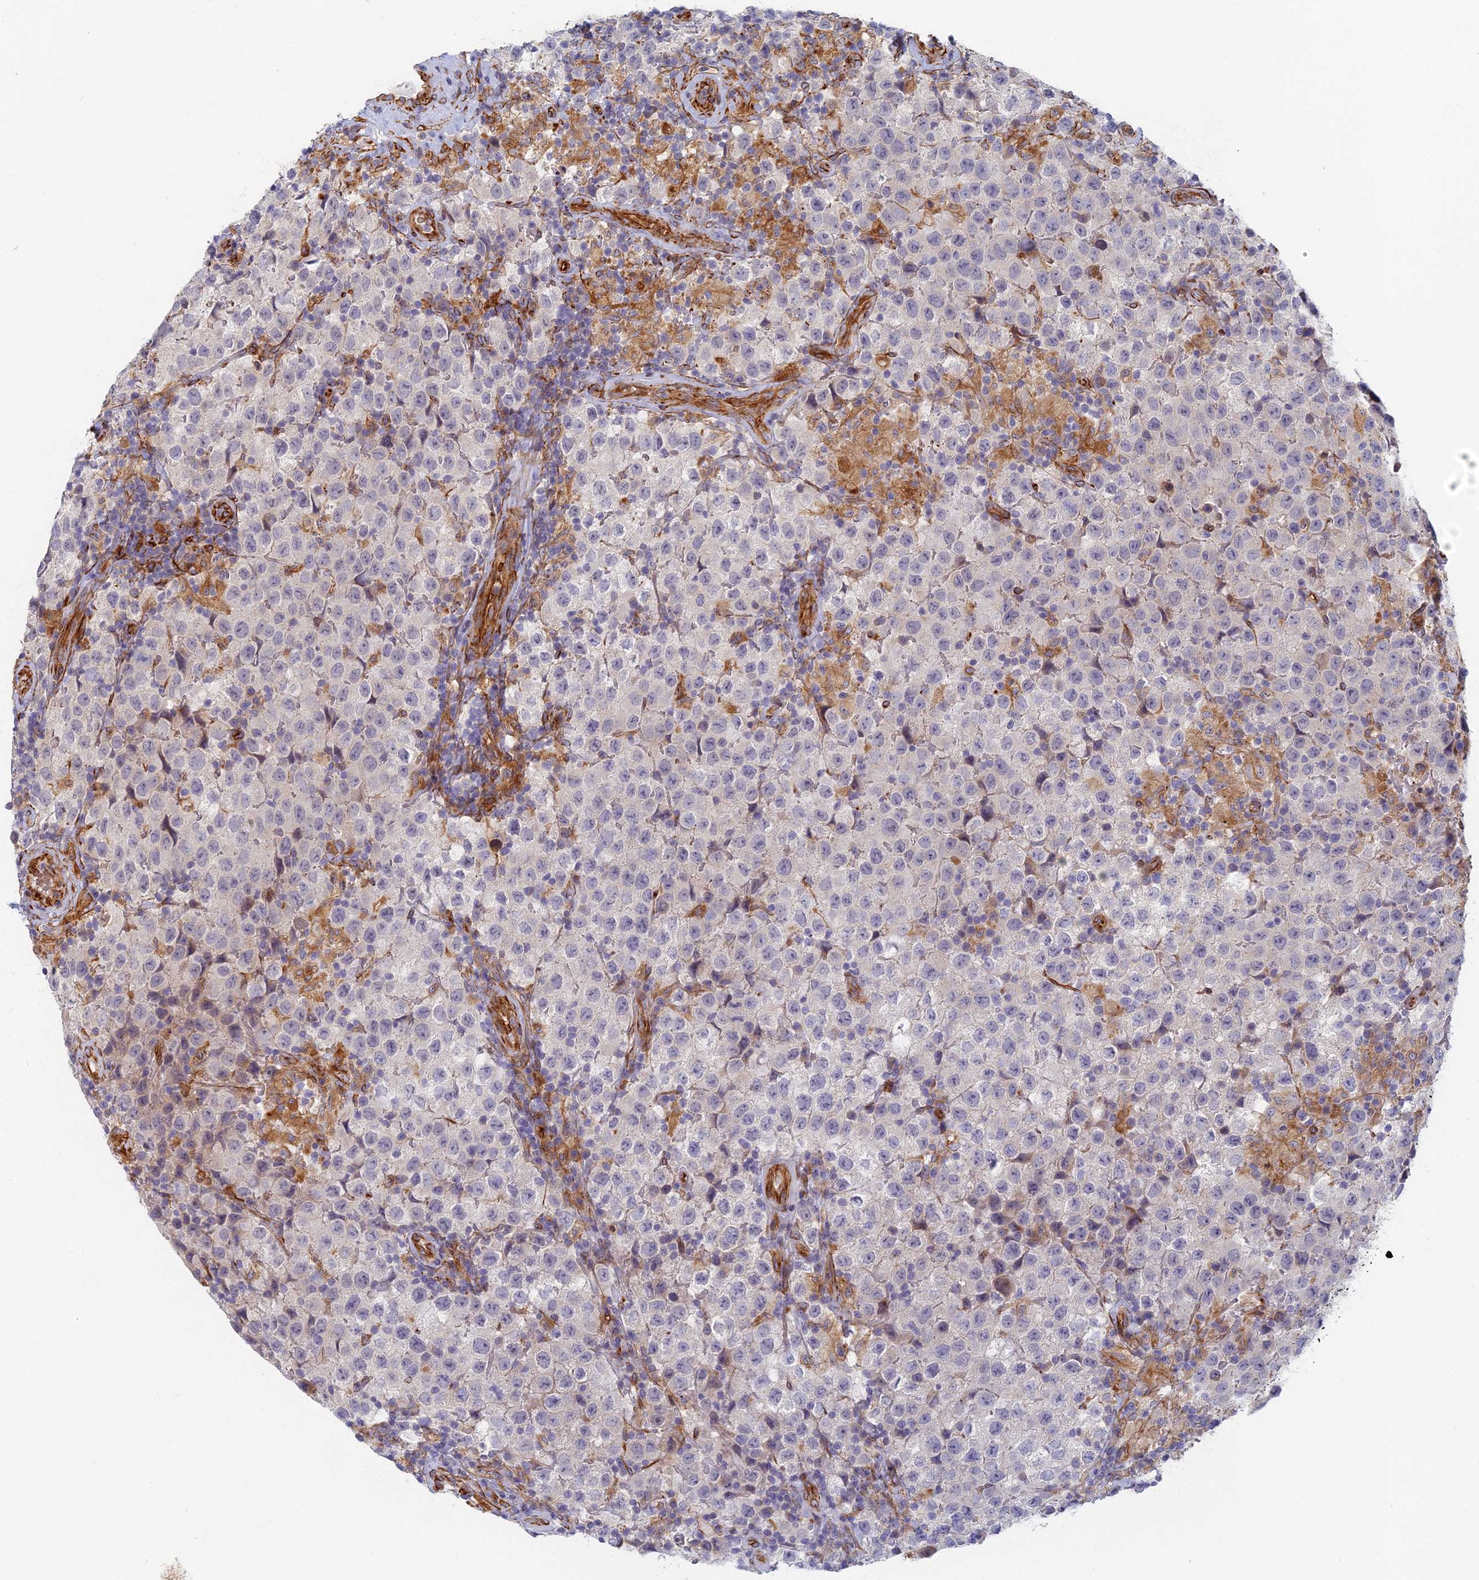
{"staining": {"intensity": "negative", "quantity": "none", "location": "none"}, "tissue": "testis cancer", "cell_type": "Tumor cells", "image_type": "cancer", "snomed": [{"axis": "morphology", "description": "Seminoma, NOS"}, {"axis": "morphology", "description": "Carcinoma, Embryonal, NOS"}, {"axis": "topography", "description": "Testis"}], "caption": "Immunohistochemical staining of human embryonal carcinoma (testis) exhibits no significant positivity in tumor cells.", "gene": "ABCB10", "patient": {"sex": "male", "age": 41}}